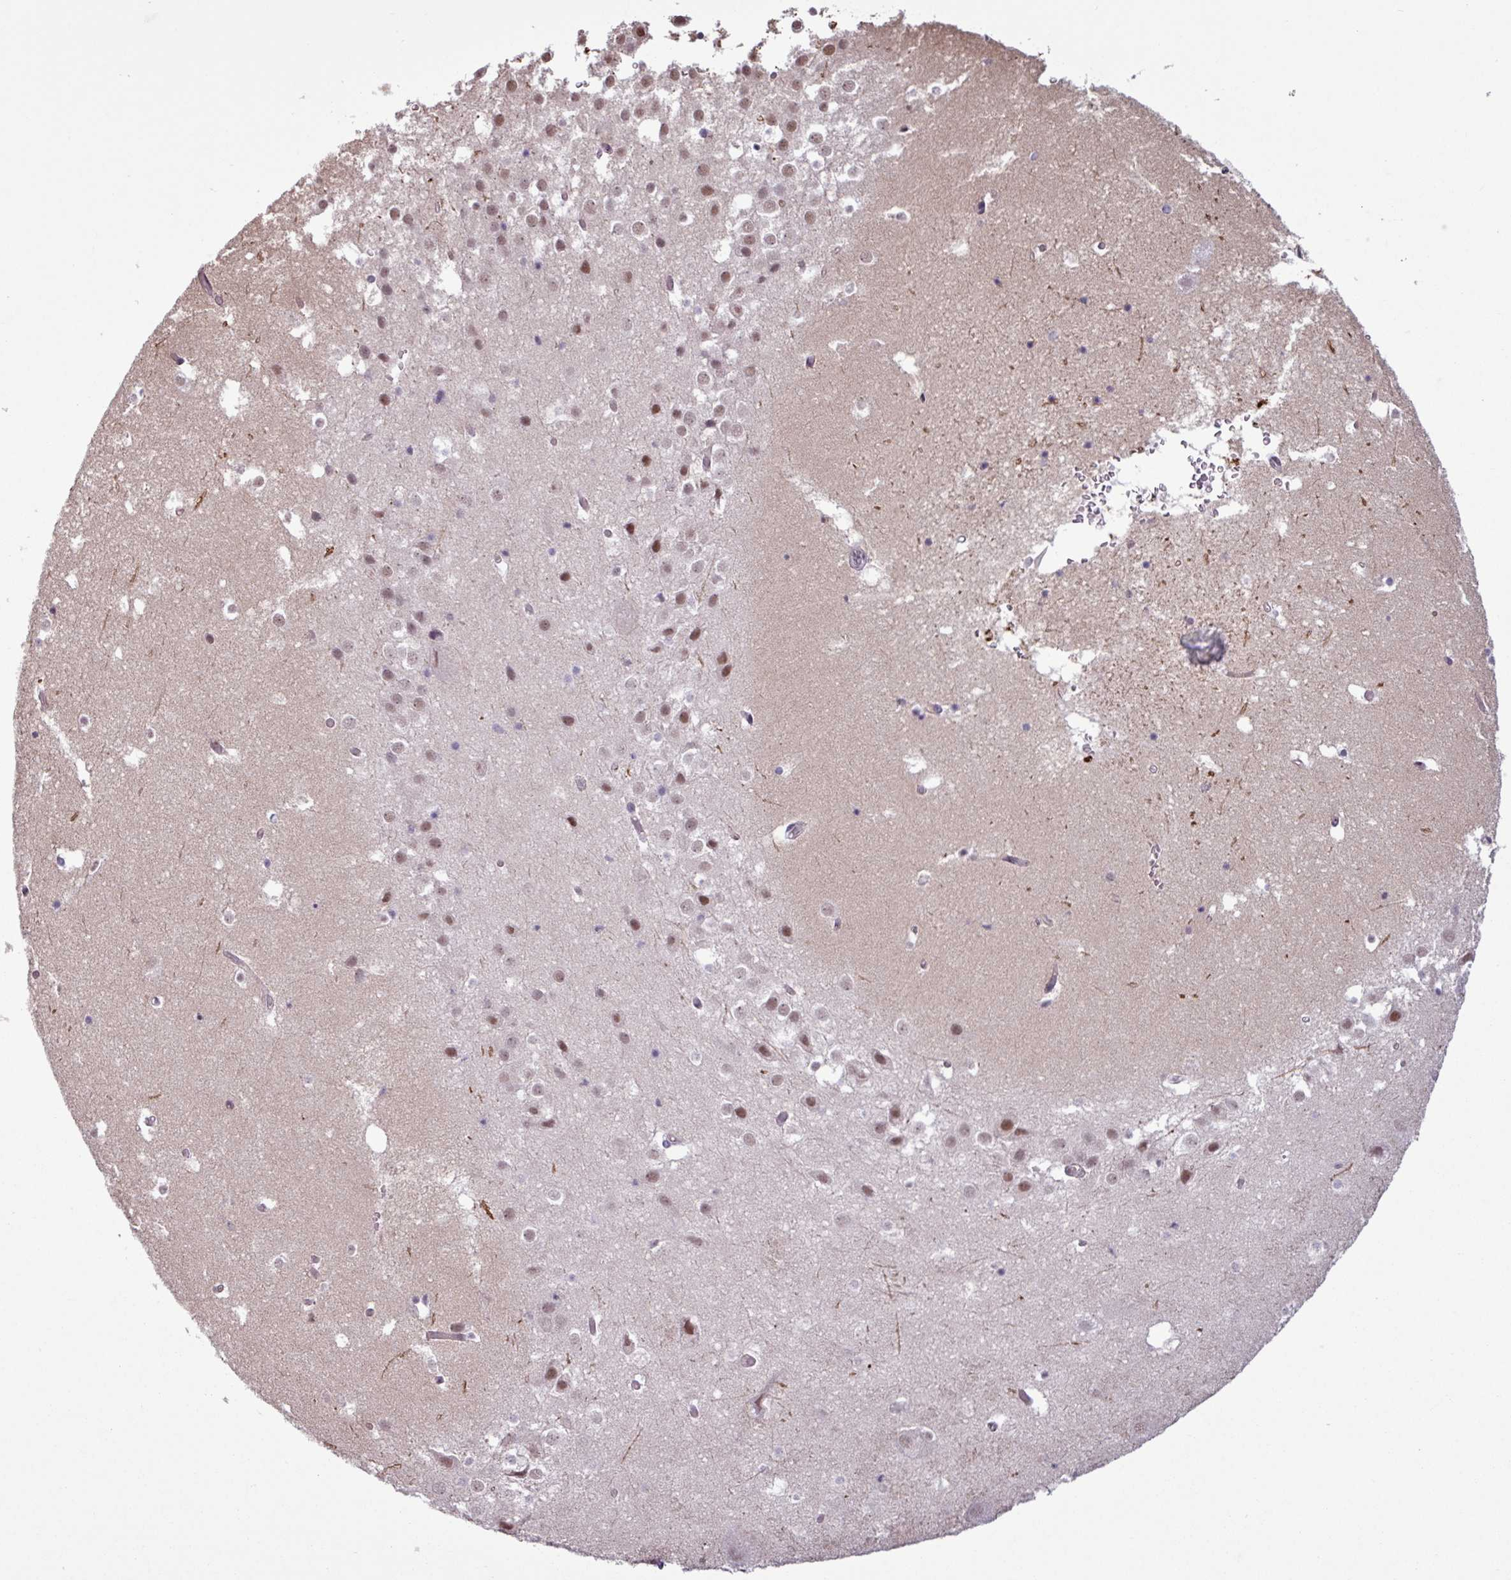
{"staining": {"intensity": "negative", "quantity": "none", "location": "none"}, "tissue": "hippocampus", "cell_type": "Glial cells", "image_type": "normal", "snomed": [{"axis": "morphology", "description": "Normal tissue, NOS"}, {"axis": "topography", "description": "Hippocampus"}], "caption": "An immunohistochemistry histopathology image of normal hippocampus is shown. There is no staining in glial cells of hippocampus.", "gene": "NOTCH2", "patient": {"sex": "female", "age": 52}}